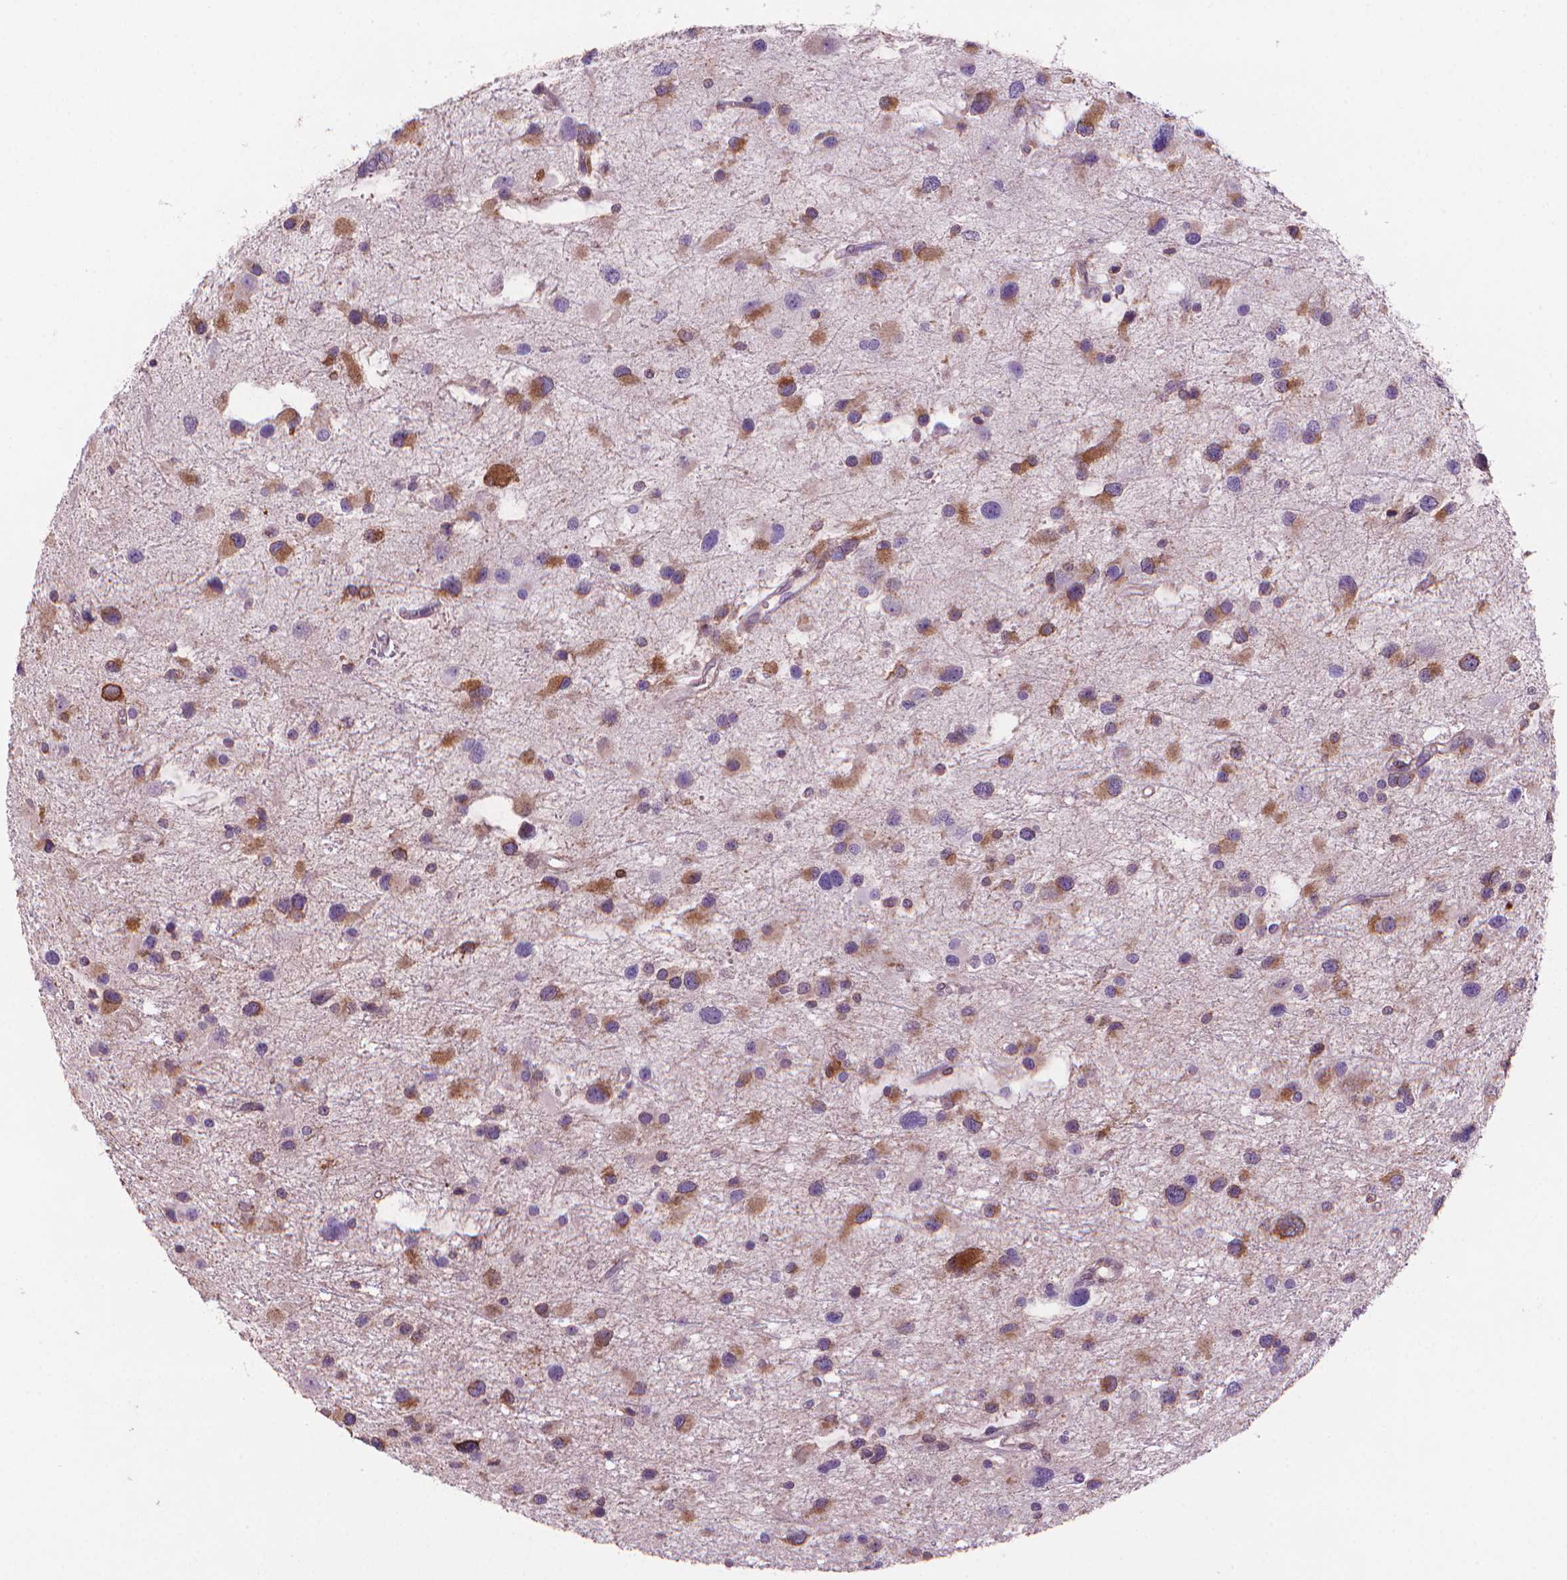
{"staining": {"intensity": "moderate", "quantity": "25%-75%", "location": "cytoplasmic/membranous"}, "tissue": "glioma", "cell_type": "Tumor cells", "image_type": "cancer", "snomed": [{"axis": "morphology", "description": "Glioma, malignant, Low grade"}, {"axis": "topography", "description": "Brain"}], "caption": "Malignant low-grade glioma stained with a brown dye exhibits moderate cytoplasmic/membranous positive positivity in about 25%-75% of tumor cells.", "gene": "BCL2", "patient": {"sex": "female", "age": 32}}